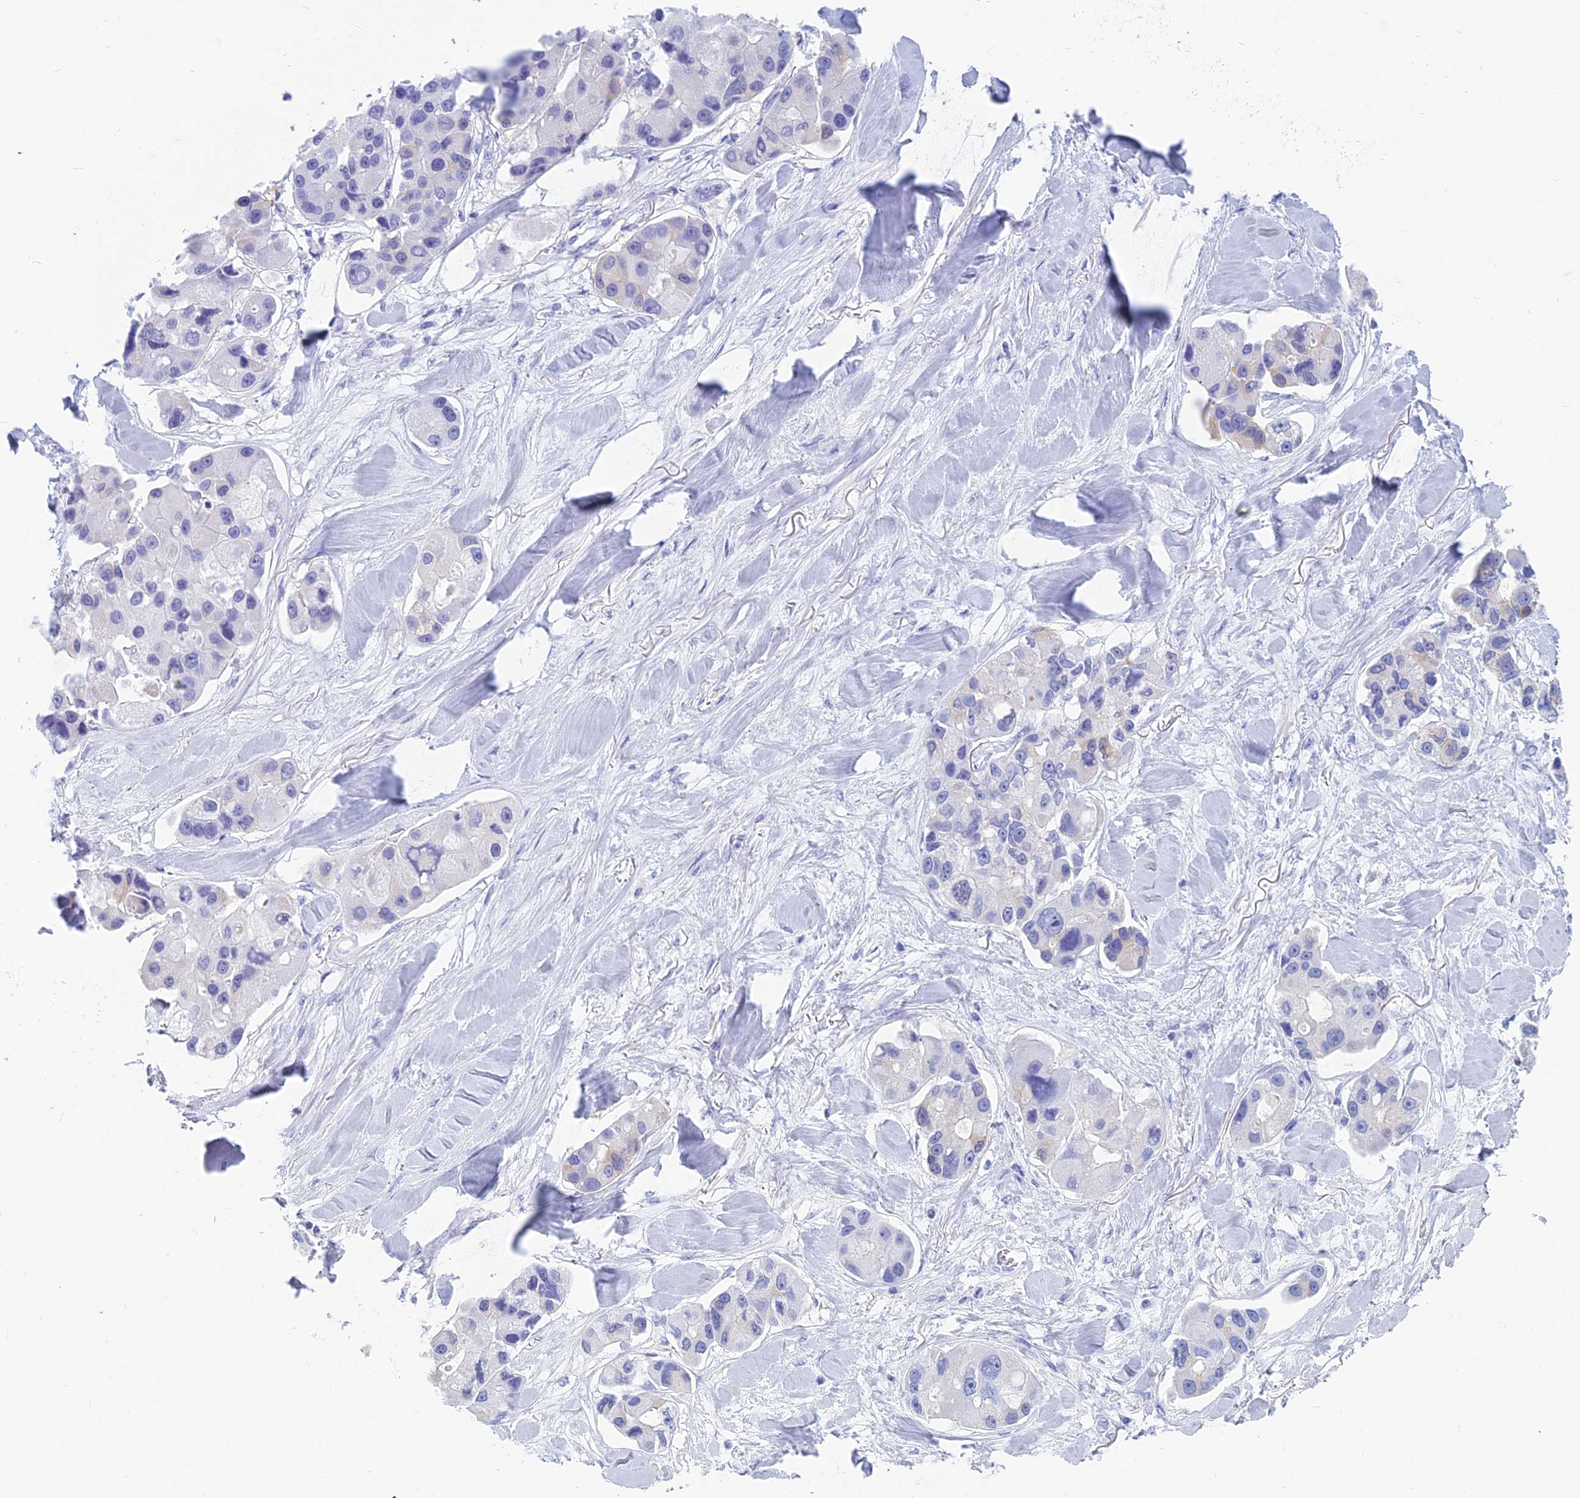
{"staining": {"intensity": "negative", "quantity": "none", "location": "none"}, "tissue": "lung cancer", "cell_type": "Tumor cells", "image_type": "cancer", "snomed": [{"axis": "morphology", "description": "Adenocarcinoma, NOS"}, {"axis": "topography", "description": "Lung"}], "caption": "Image shows no protein staining in tumor cells of lung adenocarcinoma tissue.", "gene": "CAPS", "patient": {"sex": "female", "age": 54}}